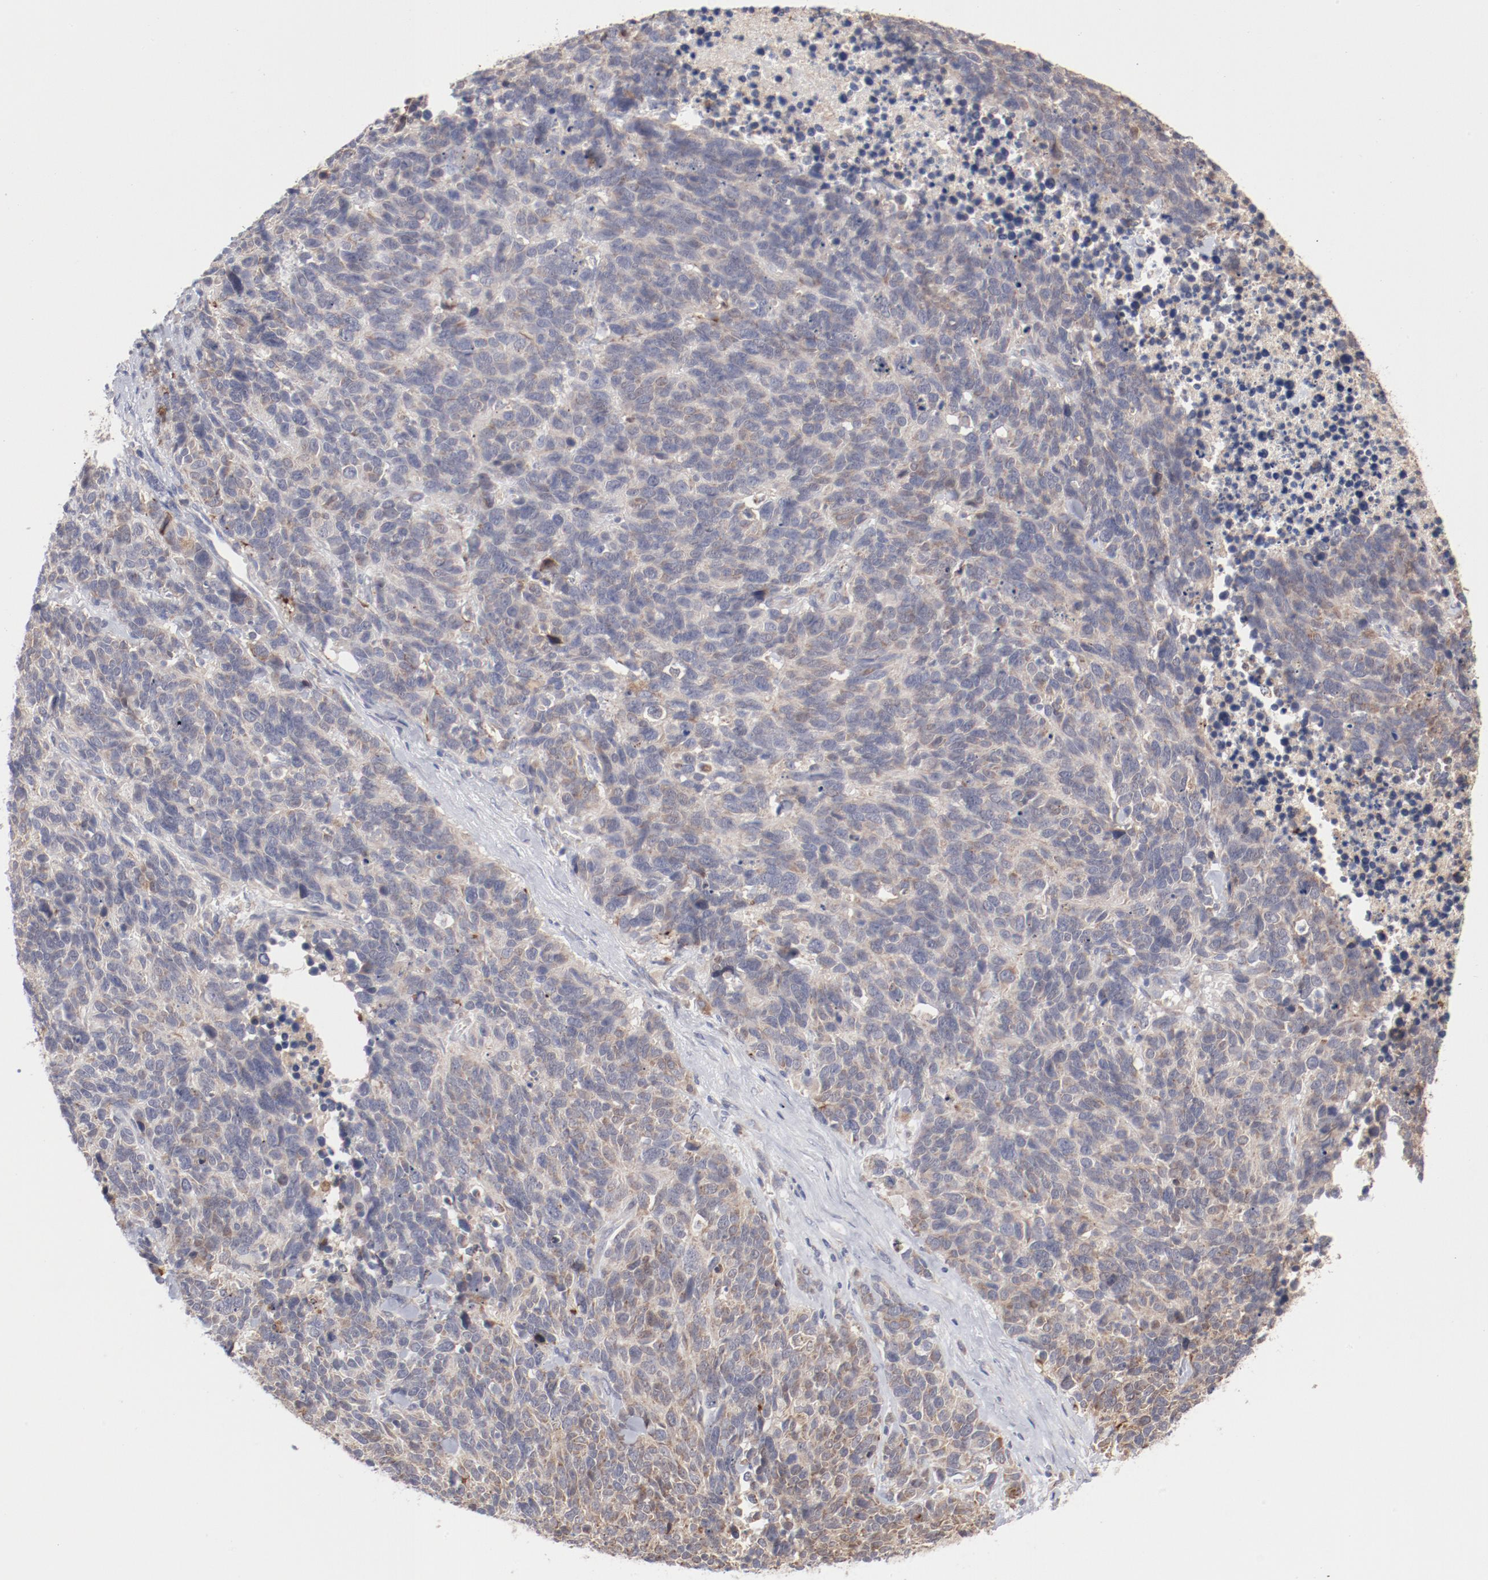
{"staining": {"intensity": "weak", "quantity": ">75%", "location": "cytoplasmic/membranous"}, "tissue": "lung cancer", "cell_type": "Tumor cells", "image_type": "cancer", "snomed": [{"axis": "morphology", "description": "Neoplasm, malignant, NOS"}, {"axis": "topography", "description": "Lung"}], "caption": "The image demonstrates immunohistochemical staining of lung cancer (malignant neoplasm). There is weak cytoplasmic/membranous staining is appreciated in approximately >75% of tumor cells. (brown staining indicates protein expression, while blue staining denotes nuclei).", "gene": "PPFIBP2", "patient": {"sex": "female", "age": 58}}